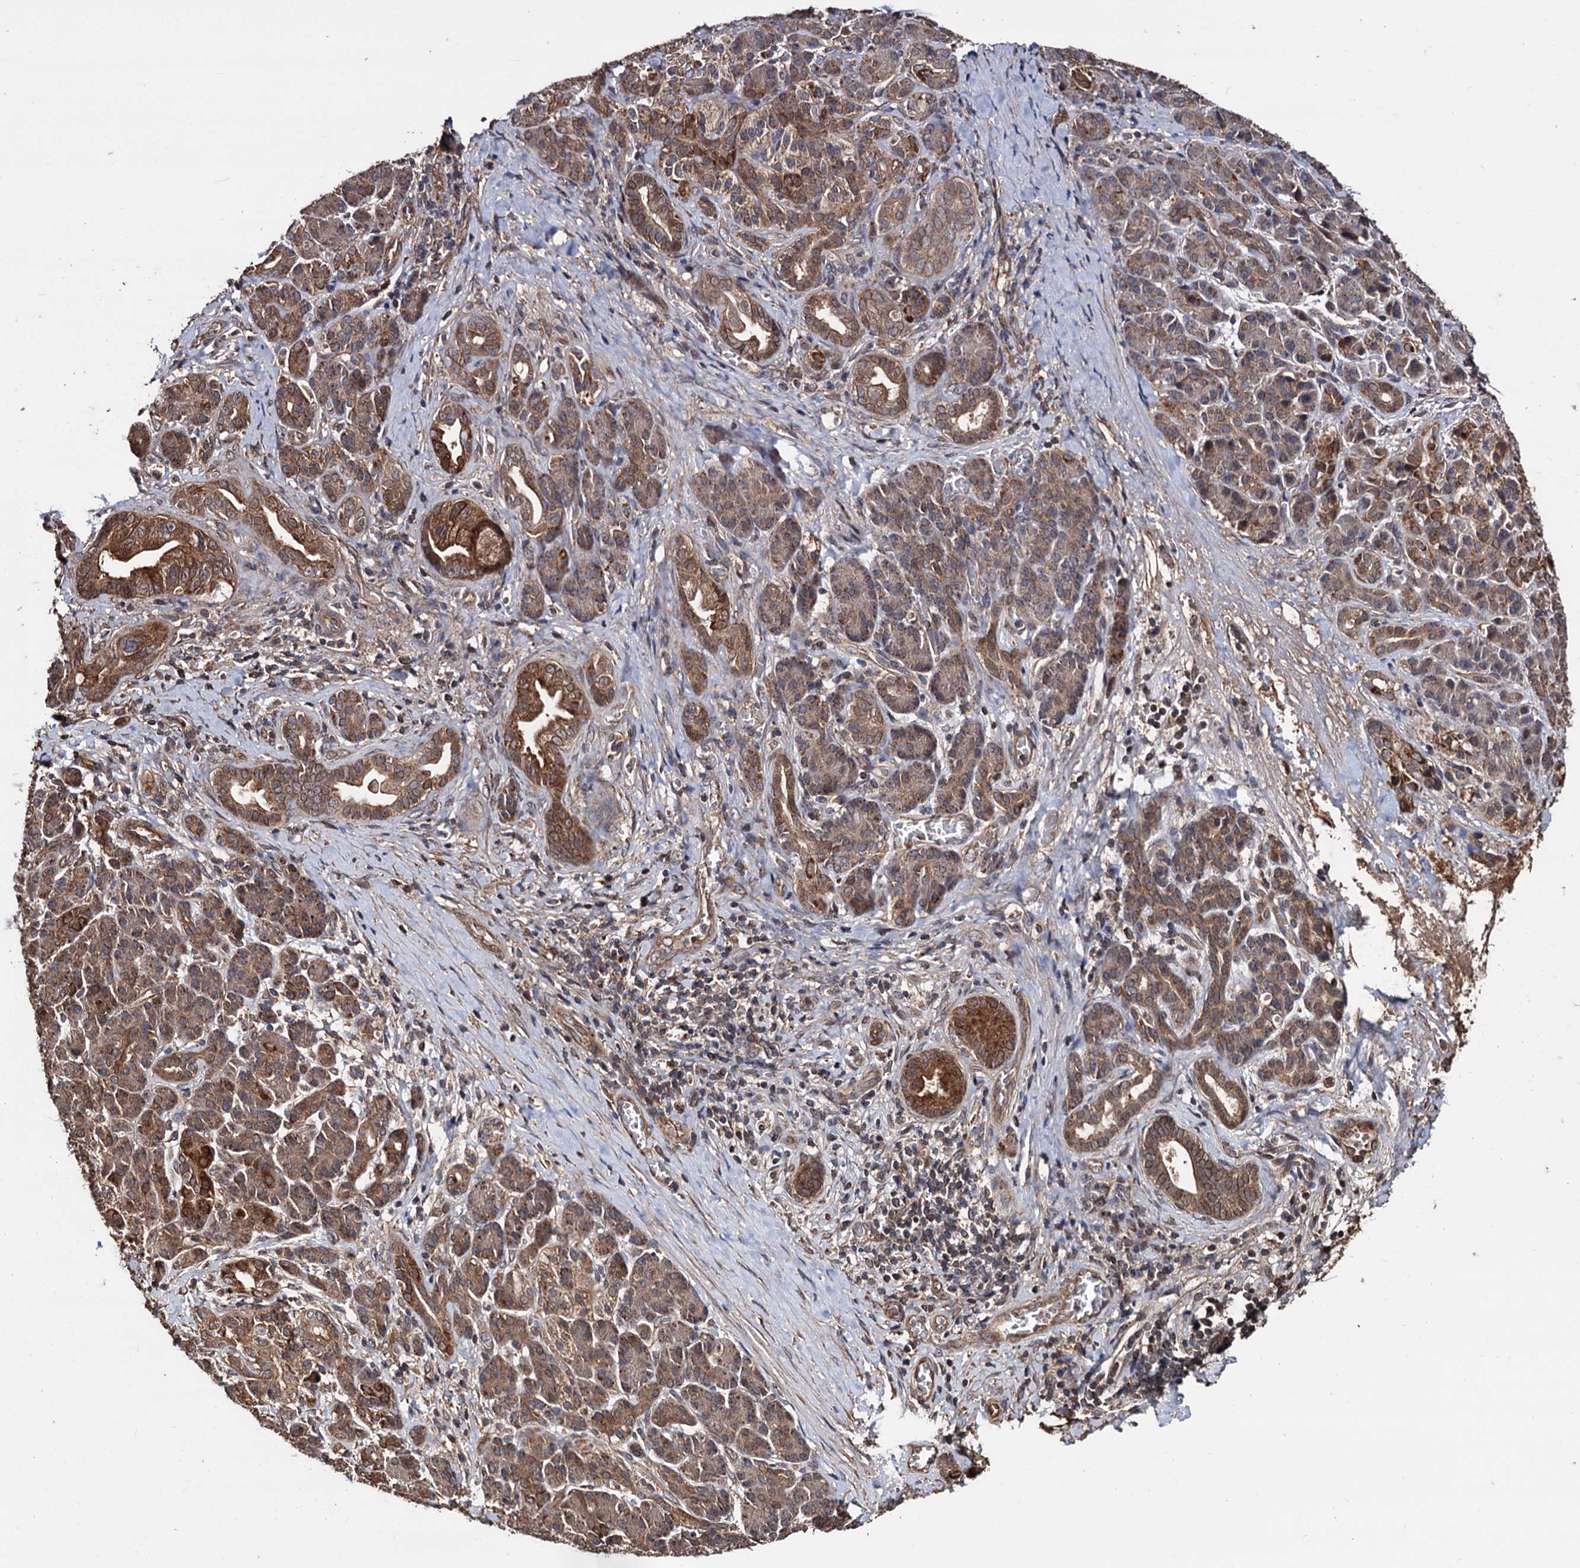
{"staining": {"intensity": "moderate", "quantity": ">75%", "location": "cytoplasmic/membranous"}, "tissue": "pancreatic cancer", "cell_type": "Tumor cells", "image_type": "cancer", "snomed": [{"axis": "morphology", "description": "Adenocarcinoma, NOS"}, {"axis": "topography", "description": "Pancreas"}], "caption": "High-magnification brightfield microscopy of pancreatic cancer (adenocarcinoma) stained with DAB (brown) and counterstained with hematoxylin (blue). tumor cells exhibit moderate cytoplasmic/membranous staining is present in about>75% of cells.", "gene": "MRPL42", "patient": {"sex": "male", "age": 59}}